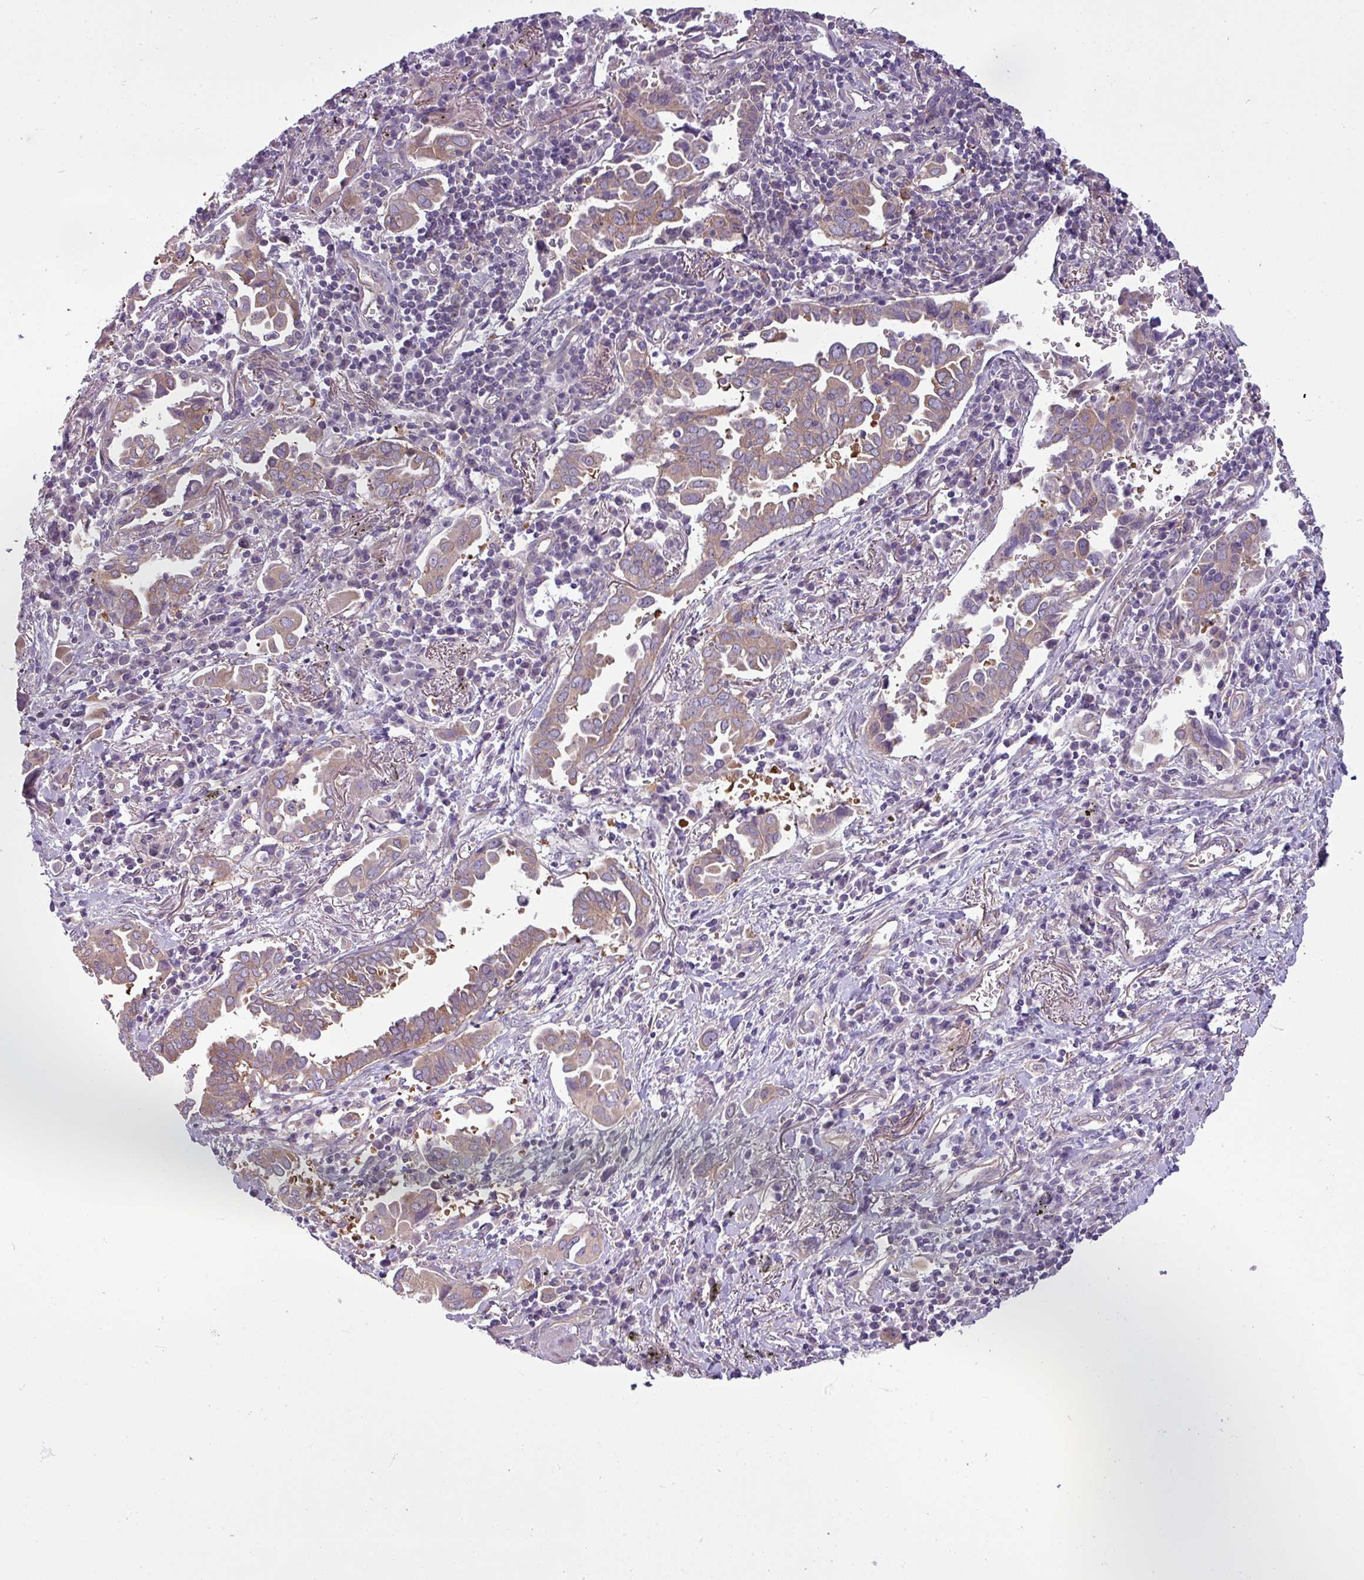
{"staining": {"intensity": "weak", "quantity": ">75%", "location": "cytoplasmic/membranous"}, "tissue": "lung cancer", "cell_type": "Tumor cells", "image_type": "cancer", "snomed": [{"axis": "morphology", "description": "Adenocarcinoma, NOS"}, {"axis": "topography", "description": "Lung"}], "caption": "An IHC micrograph of tumor tissue is shown. Protein staining in brown highlights weak cytoplasmic/membranous positivity in lung cancer (adenocarcinoma) within tumor cells.", "gene": "CAMK2B", "patient": {"sex": "male", "age": 76}}